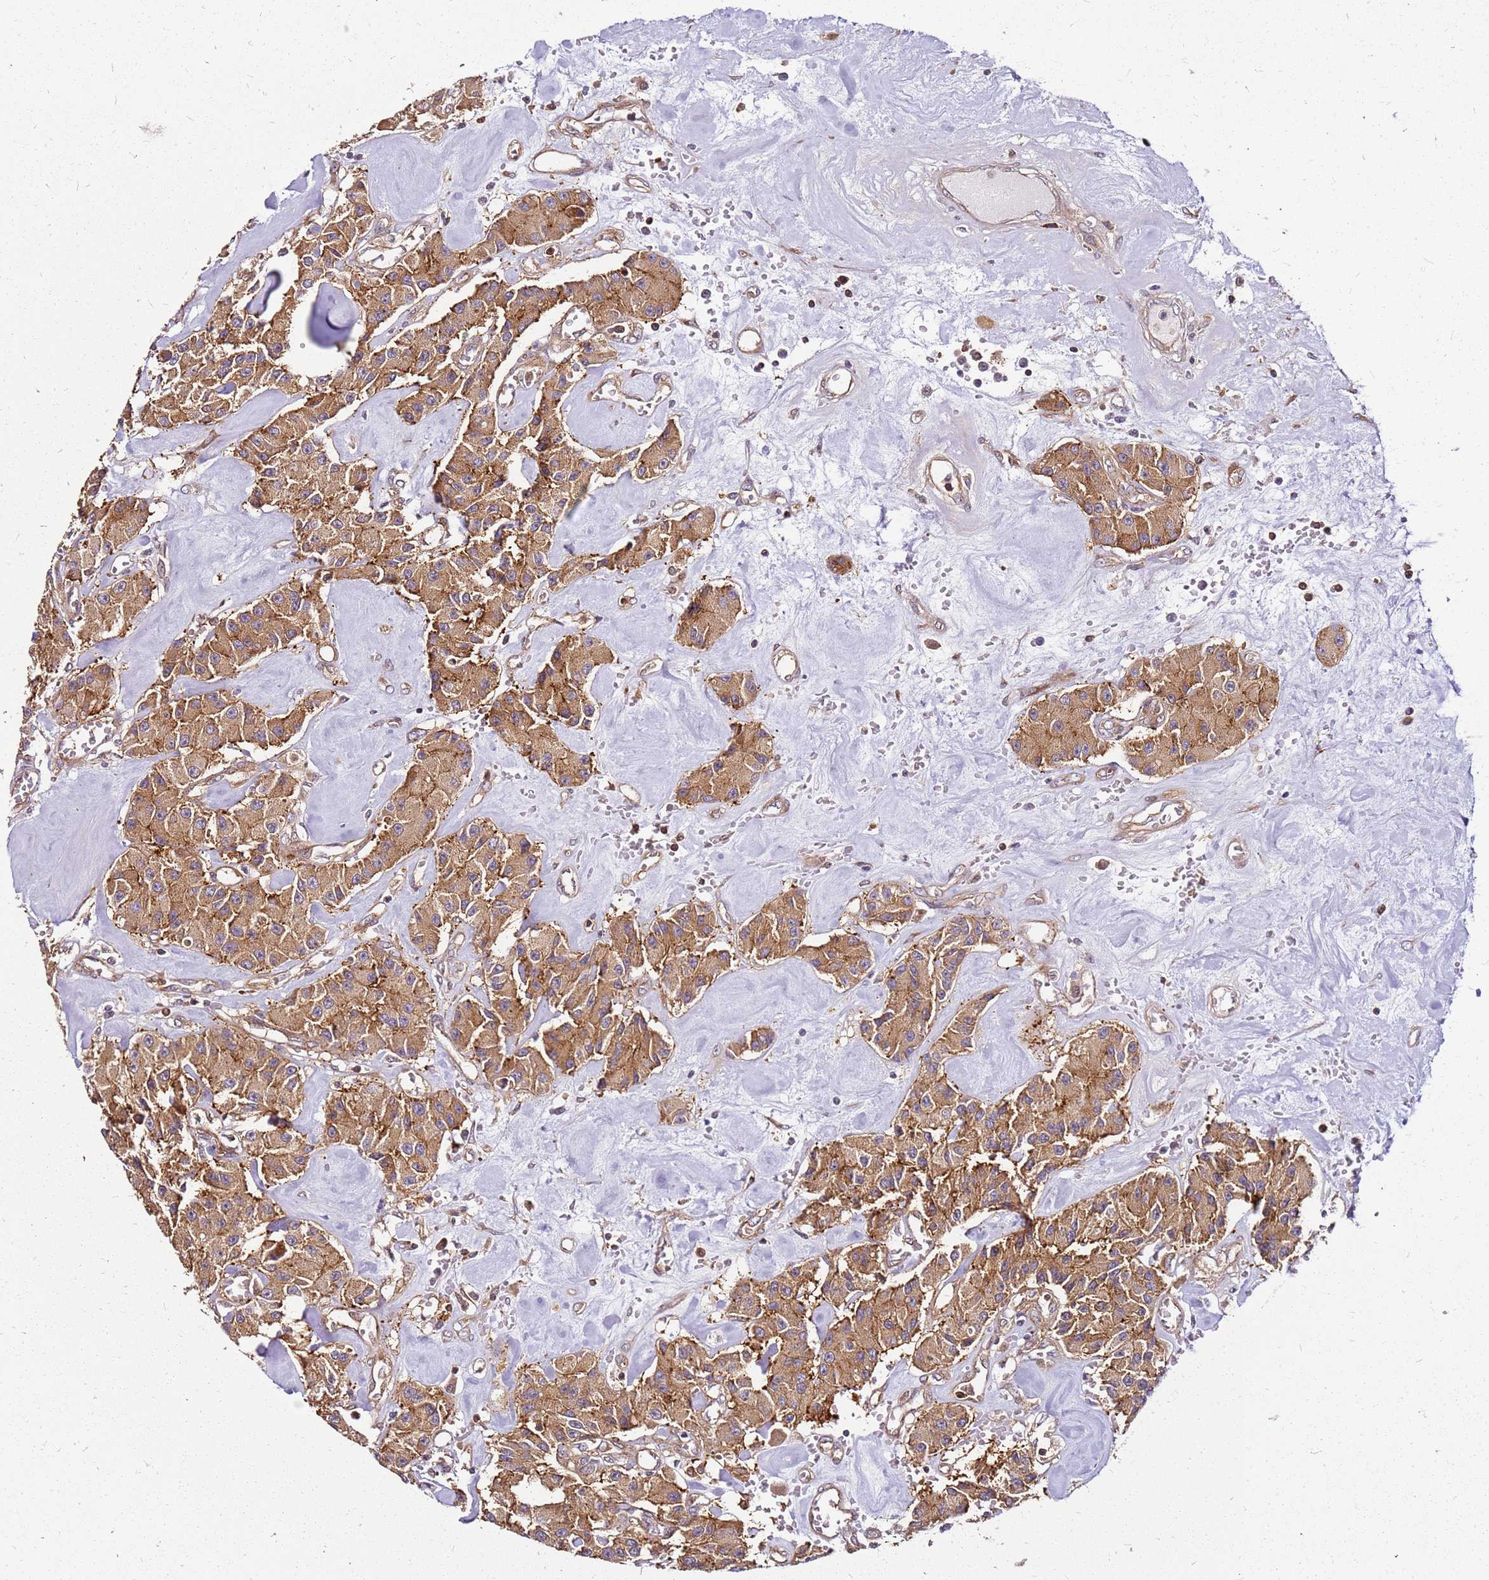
{"staining": {"intensity": "moderate", "quantity": ">75%", "location": "cytoplasmic/membranous"}, "tissue": "carcinoid", "cell_type": "Tumor cells", "image_type": "cancer", "snomed": [{"axis": "morphology", "description": "Carcinoid, malignant, NOS"}, {"axis": "topography", "description": "Pancreas"}], "caption": "Protein analysis of carcinoid (malignant) tissue reveals moderate cytoplasmic/membranous expression in about >75% of tumor cells.", "gene": "PIH1D1", "patient": {"sex": "male", "age": 41}}